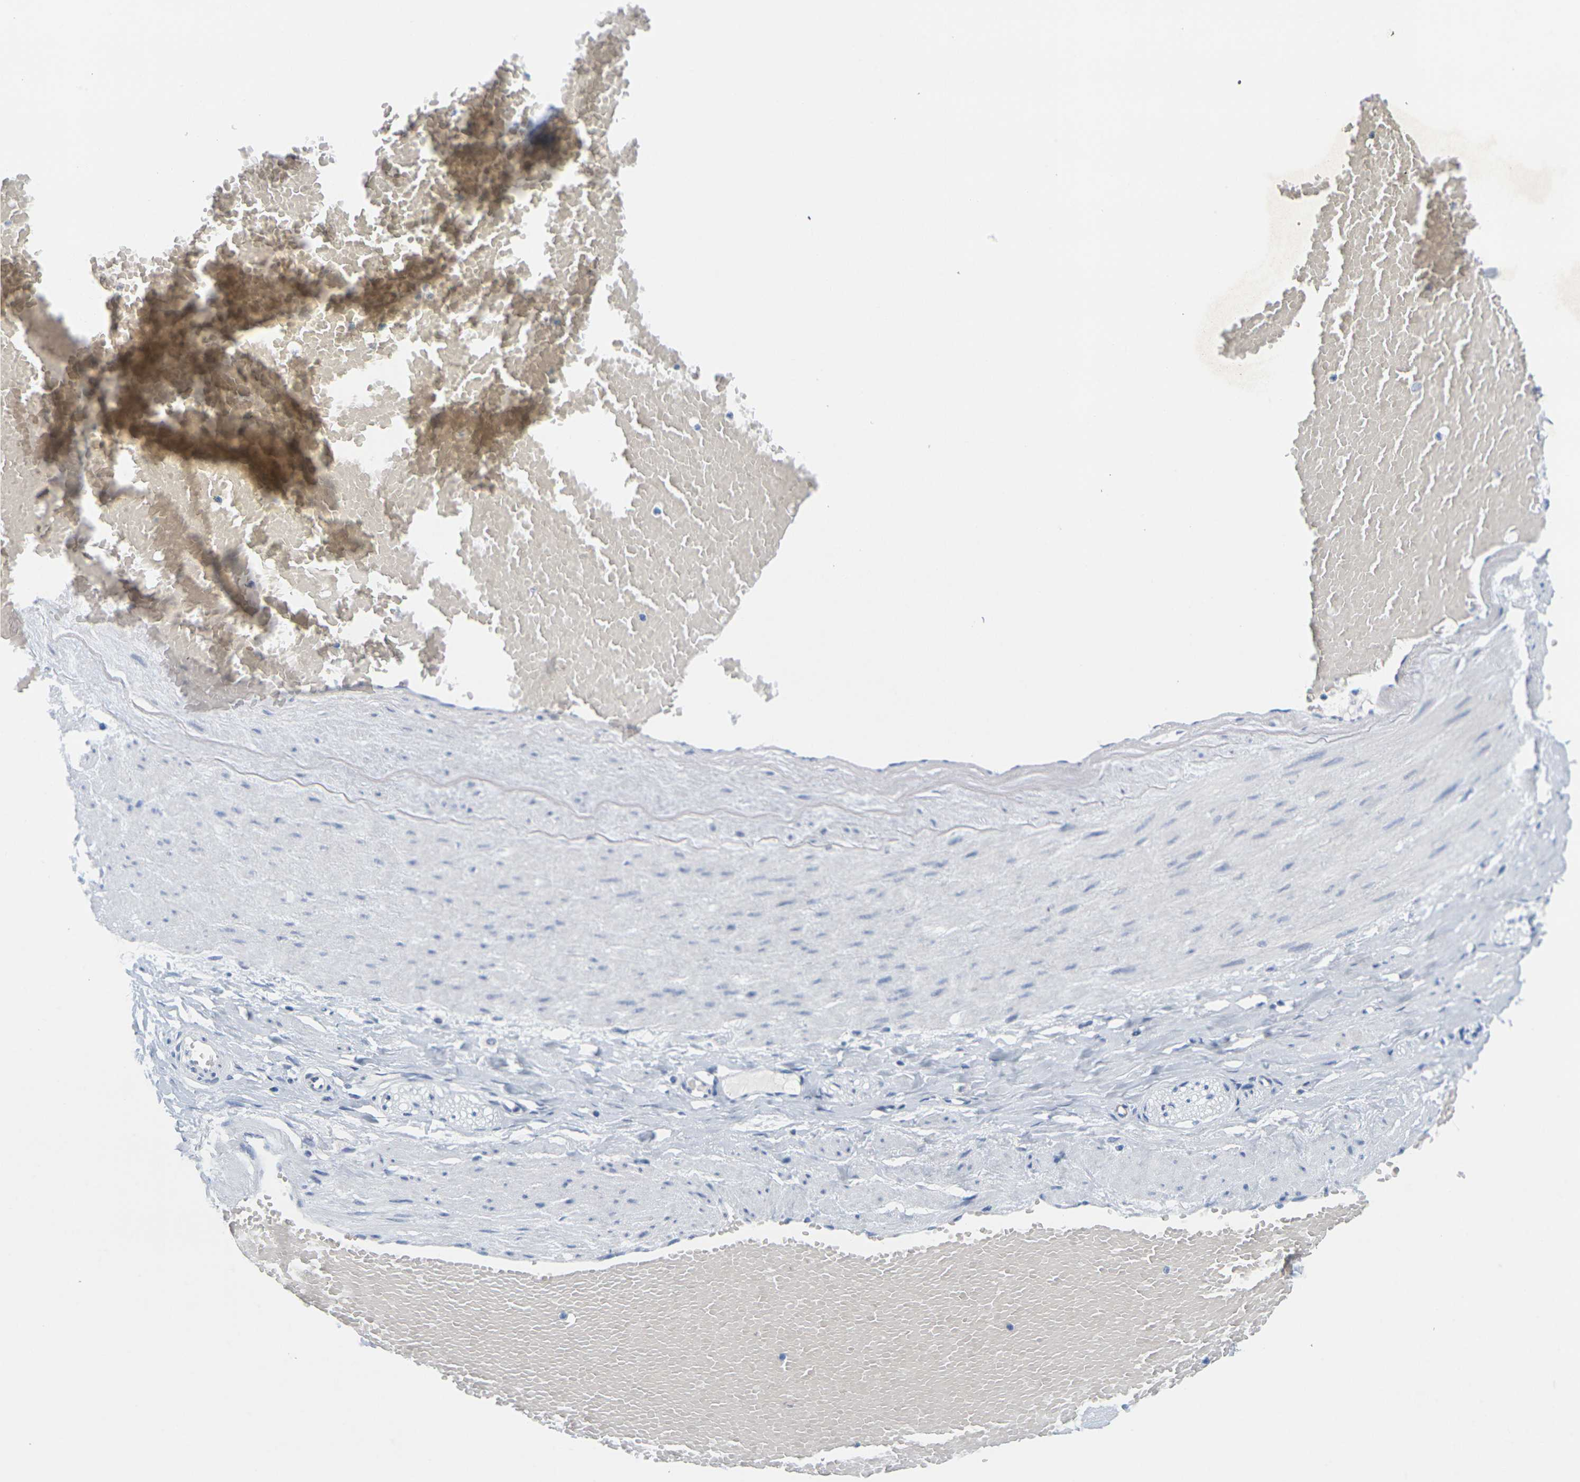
{"staining": {"intensity": "negative", "quantity": "none", "location": "none"}, "tissue": "adipose tissue", "cell_type": "Adipocytes", "image_type": "normal", "snomed": [{"axis": "morphology", "description": "Normal tissue, NOS"}, {"axis": "topography", "description": "Soft tissue"}, {"axis": "topography", "description": "Vascular tissue"}], "caption": "Immunohistochemistry (IHC) of unremarkable human adipose tissue displays no staining in adipocytes.", "gene": "HLA", "patient": {"sex": "female", "age": 35}}